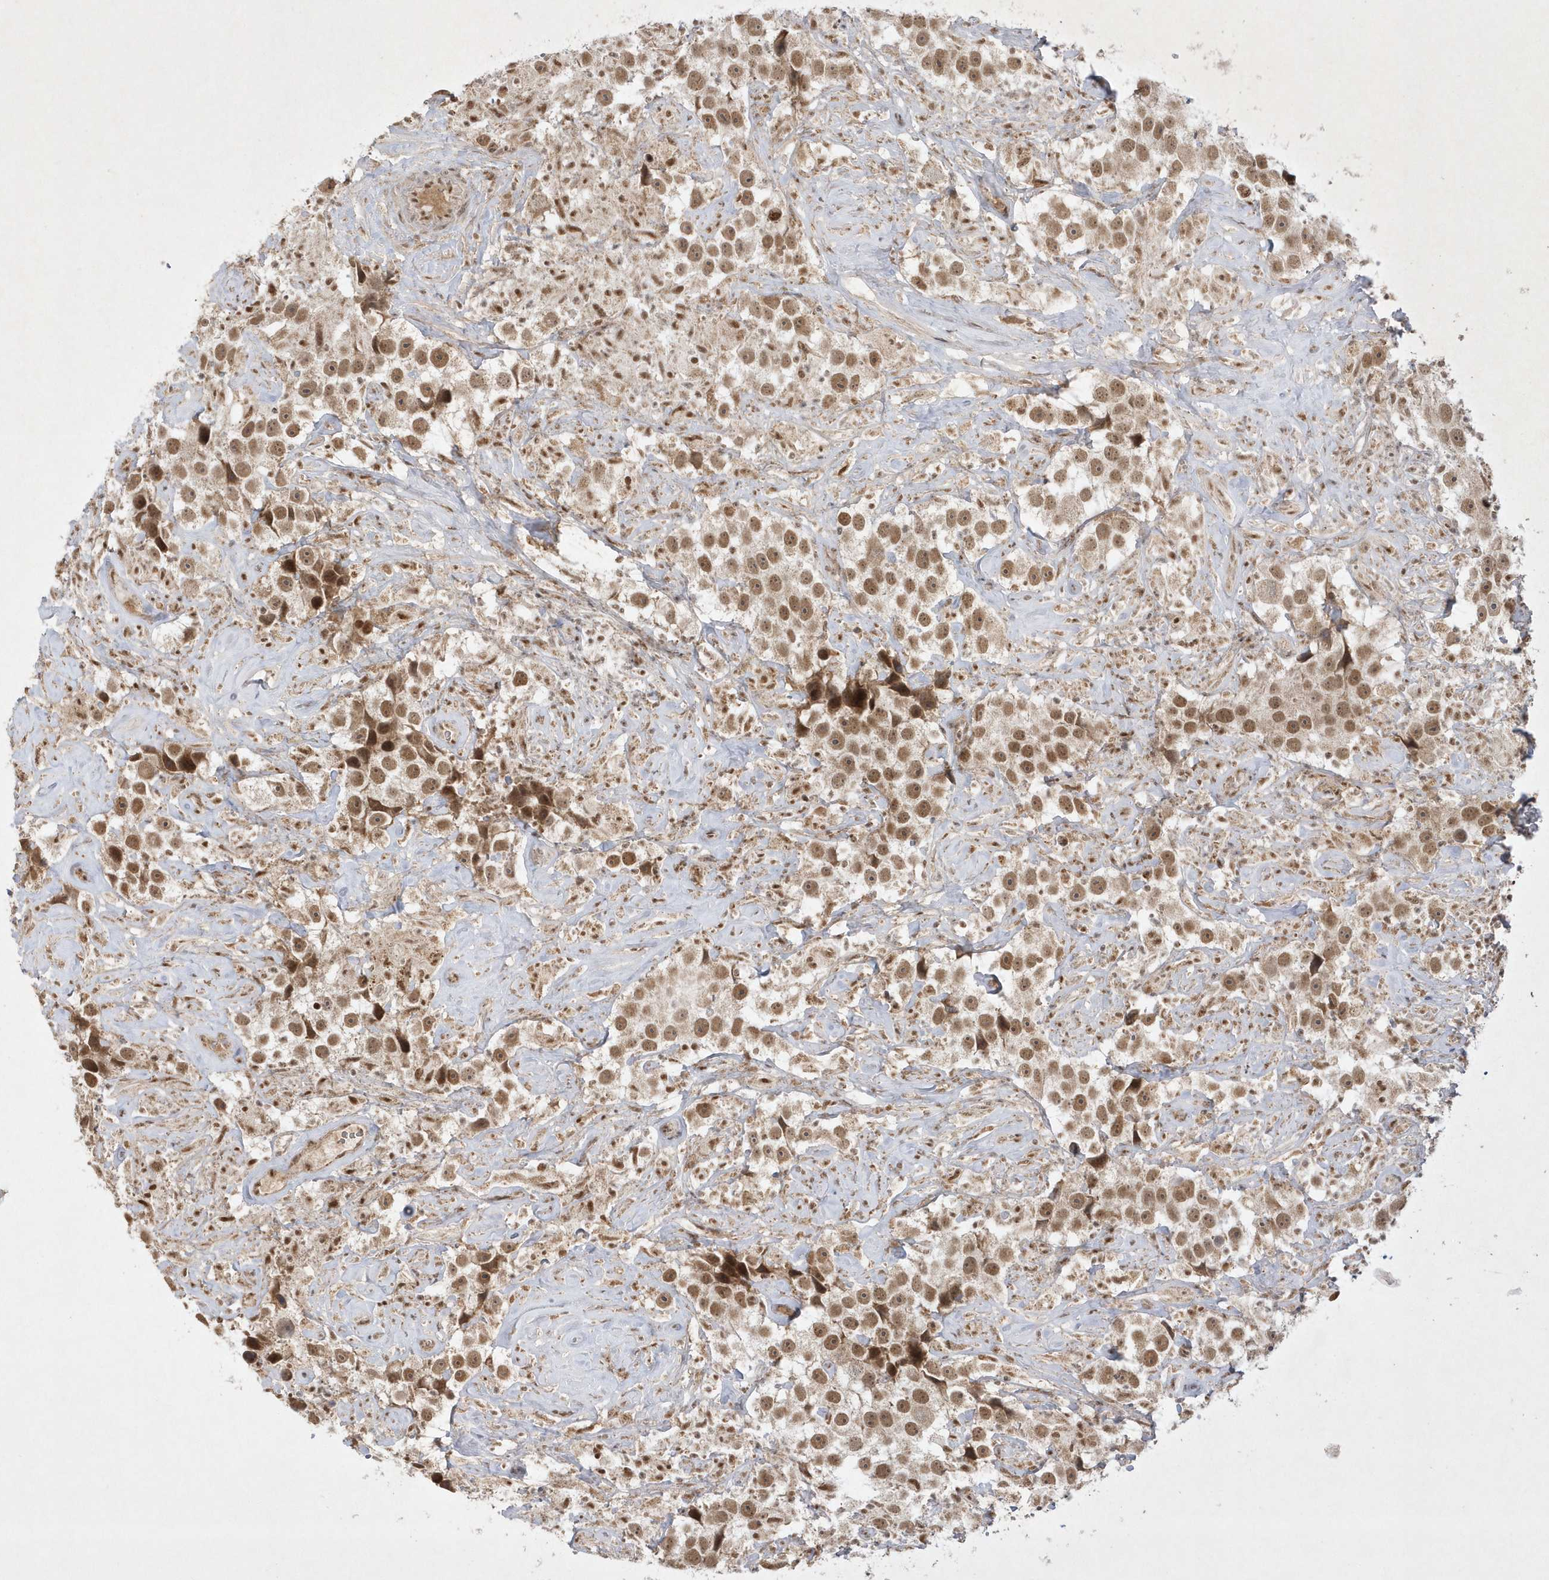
{"staining": {"intensity": "moderate", "quantity": ">75%", "location": "nuclear"}, "tissue": "testis cancer", "cell_type": "Tumor cells", "image_type": "cancer", "snomed": [{"axis": "morphology", "description": "Seminoma, NOS"}, {"axis": "topography", "description": "Testis"}], "caption": "Testis cancer (seminoma) stained with a protein marker reveals moderate staining in tumor cells.", "gene": "CPSF3", "patient": {"sex": "male", "age": 49}}